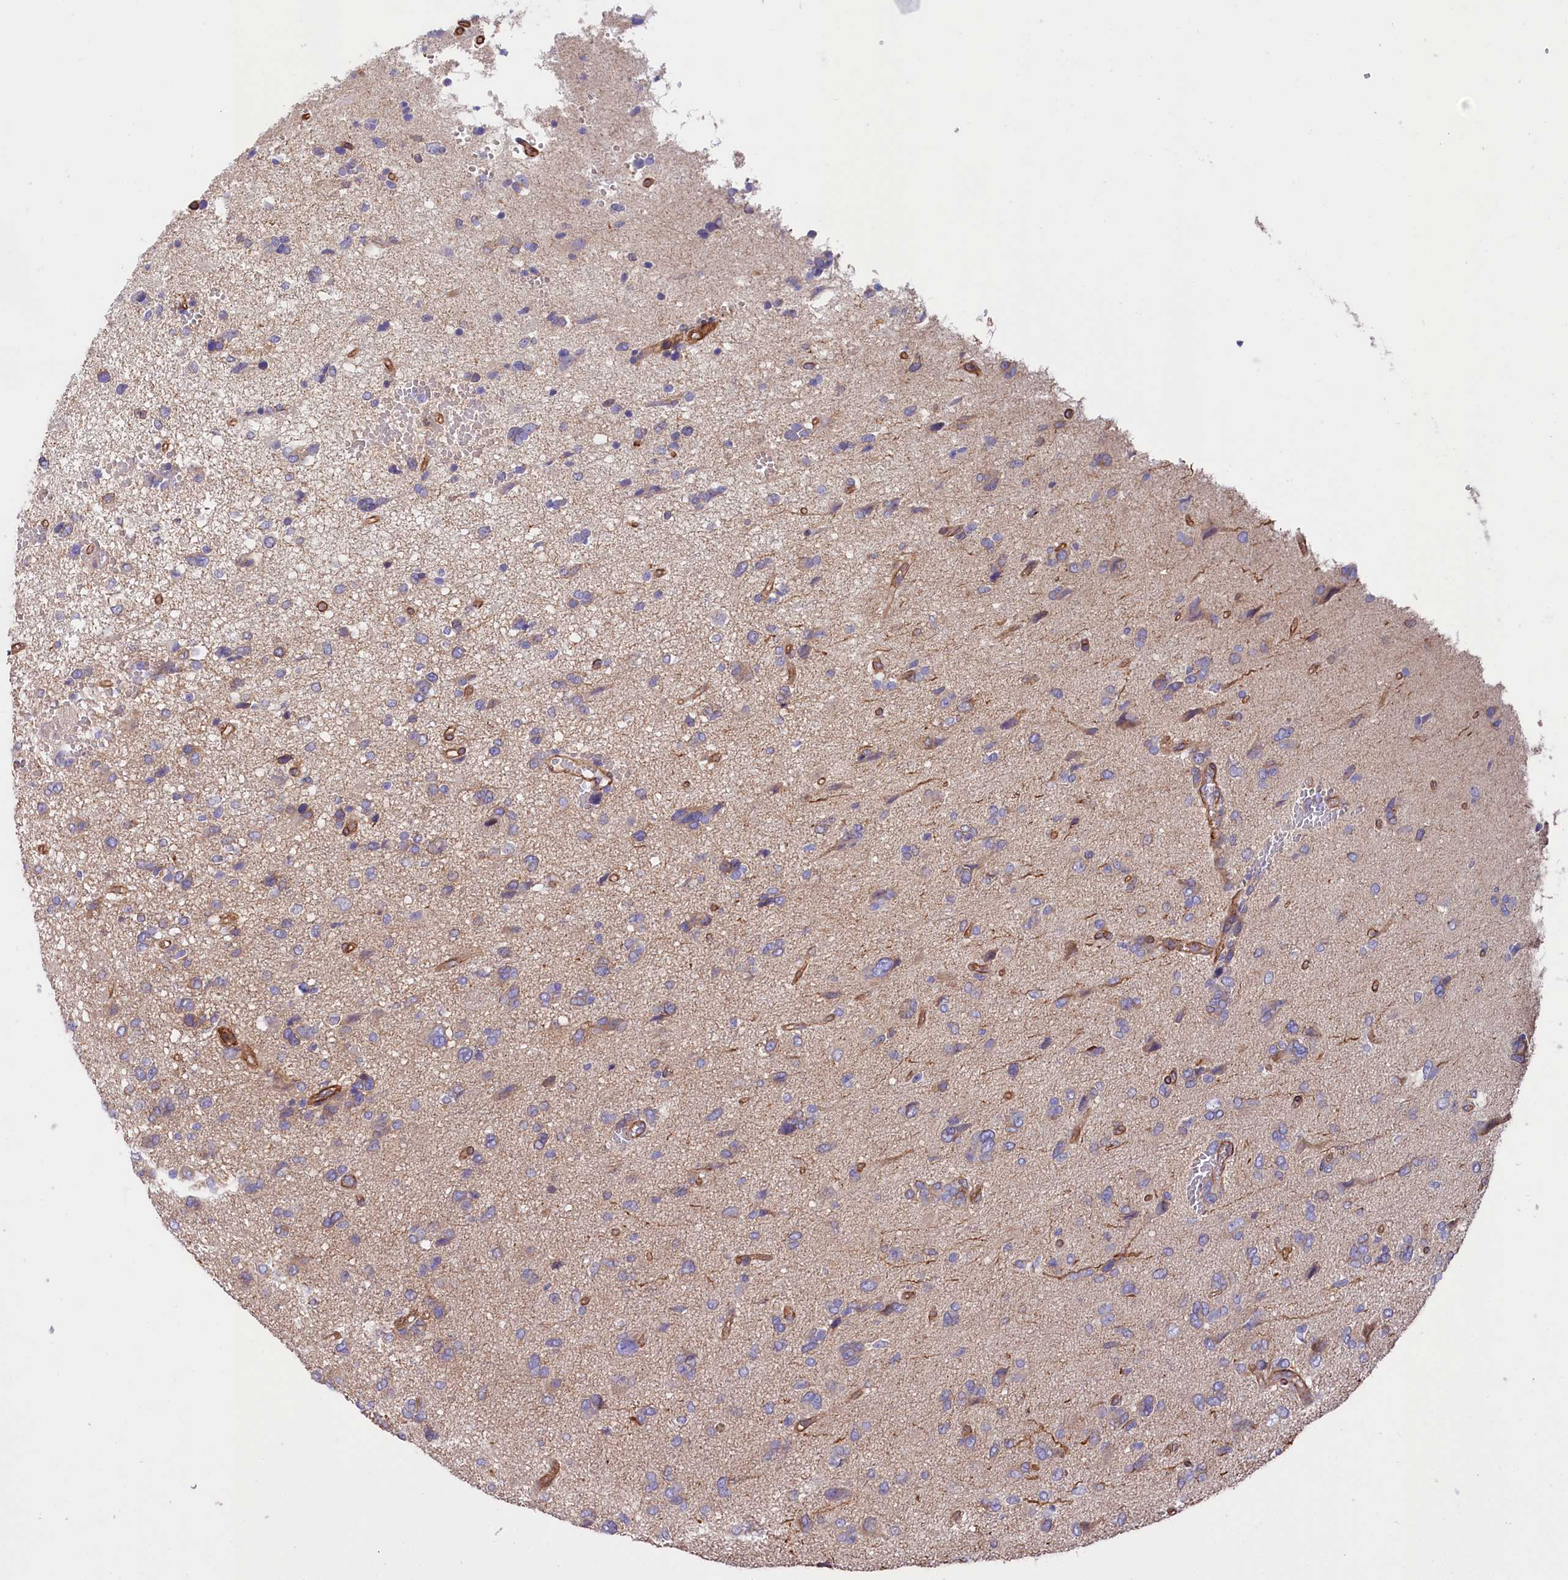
{"staining": {"intensity": "negative", "quantity": "none", "location": "none"}, "tissue": "glioma", "cell_type": "Tumor cells", "image_type": "cancer", "snomed": [{"axis": "morphology", "description": "Glioma, malignant, High grade"}, {"axis": "topography", "description": "Brain"}], "caption": "Image shows no significant protein expression in tumor cells of glioma.", "gene": "TNKS1BP1", "patient": {"sex": "female", "age": 59}}